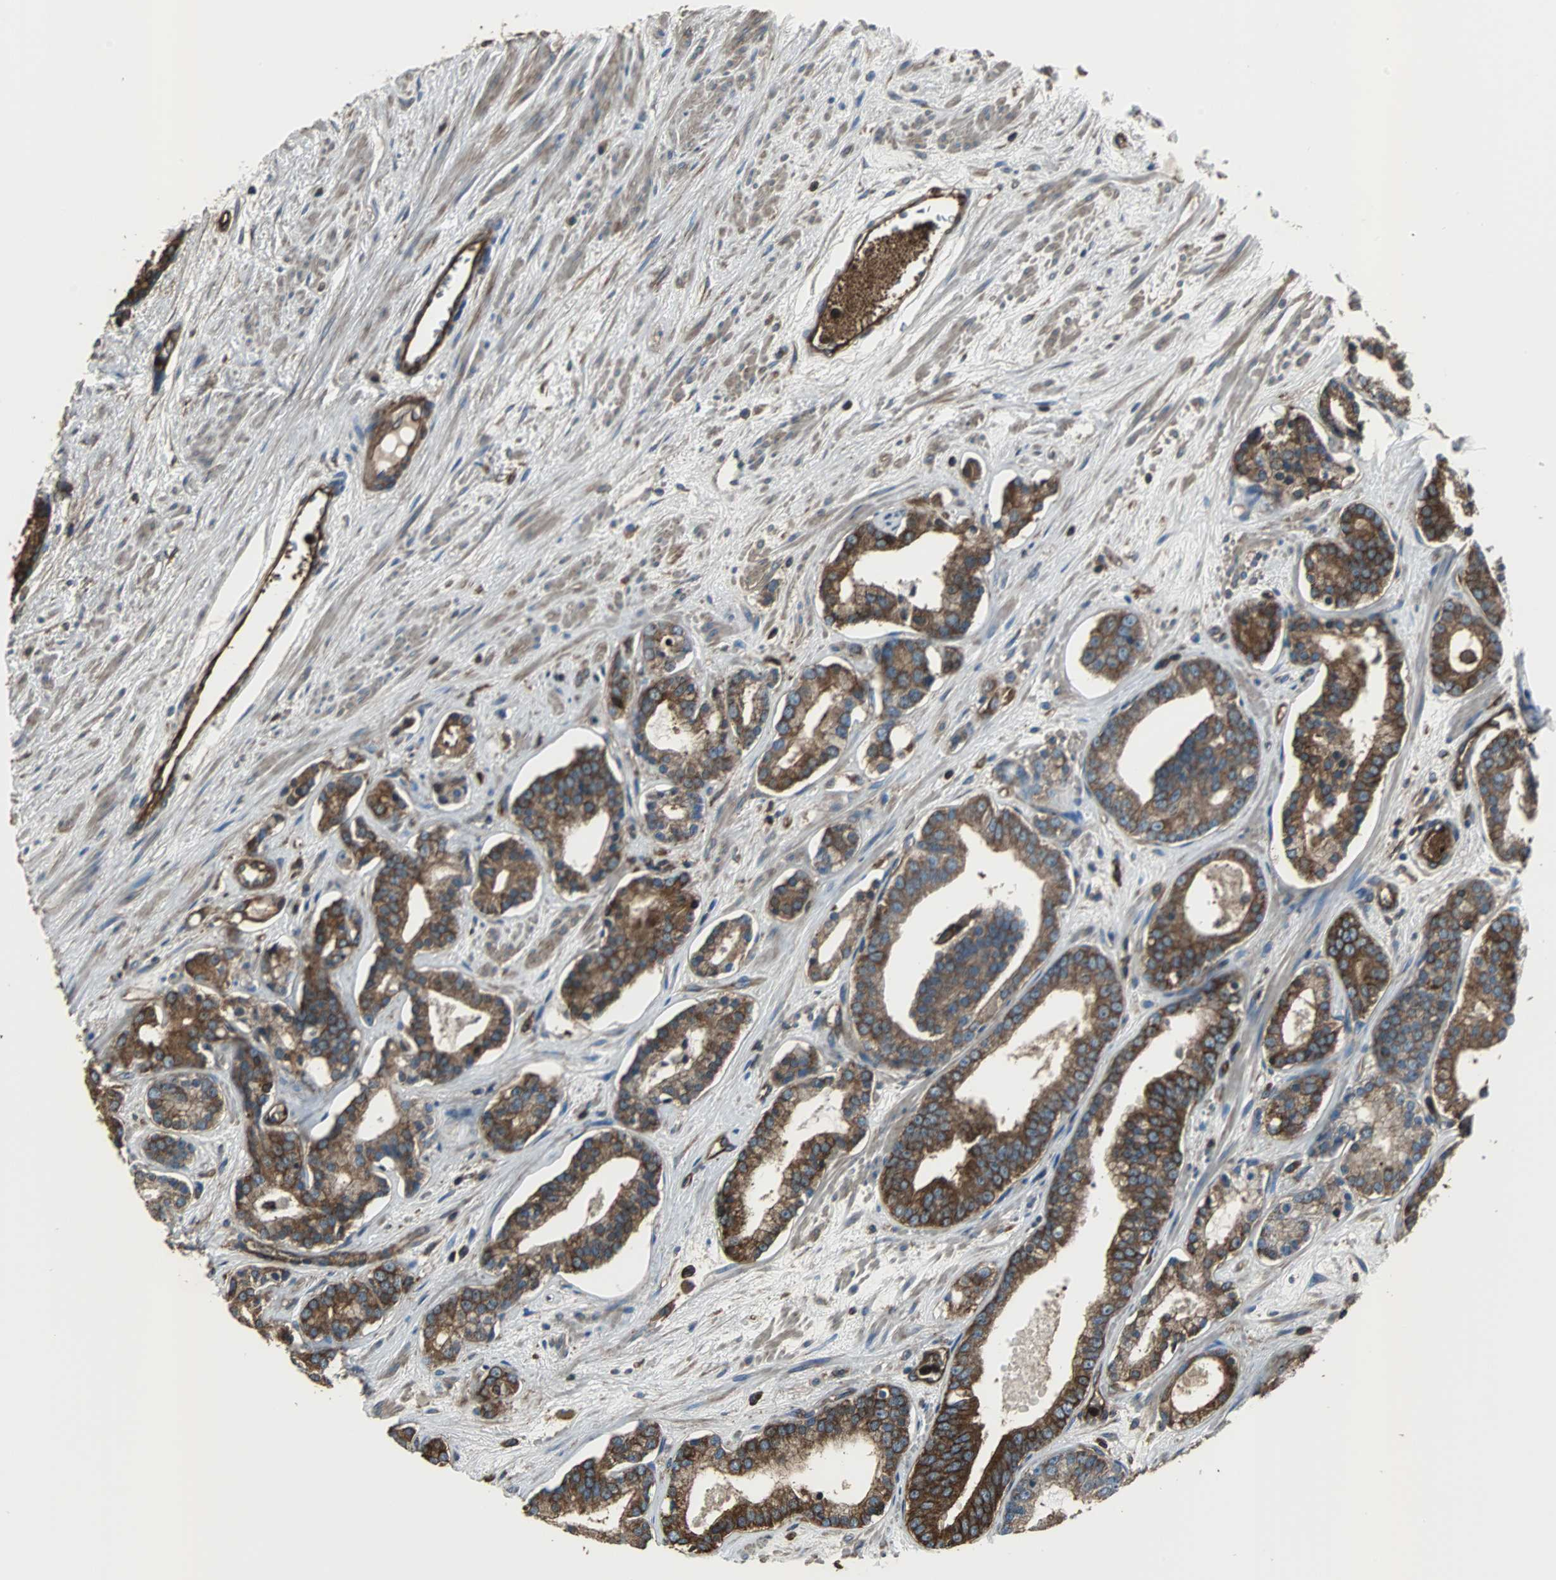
{"staining": {"intensity": "strong", "quantity": ">75%", "location": "cytoplasmic/membranous"}, "tissue": "prostate cancer", "cell_type": "Tumor cells", "image_type": "cancer", "snomed": [{"axis": "morphology", "description": "Adenocarcinoma, Low grade"}, {"axis": "topography", "description": "Prostate"}], "caption": "Tumor cells demonstrate high levels of strong cytoplasmic/membranous staining in approximately >75% of cells in human prostate low-grade adenocarcinoma.", "gene": "ACTN1", "patient": {"sex": "male", "age": 63}}